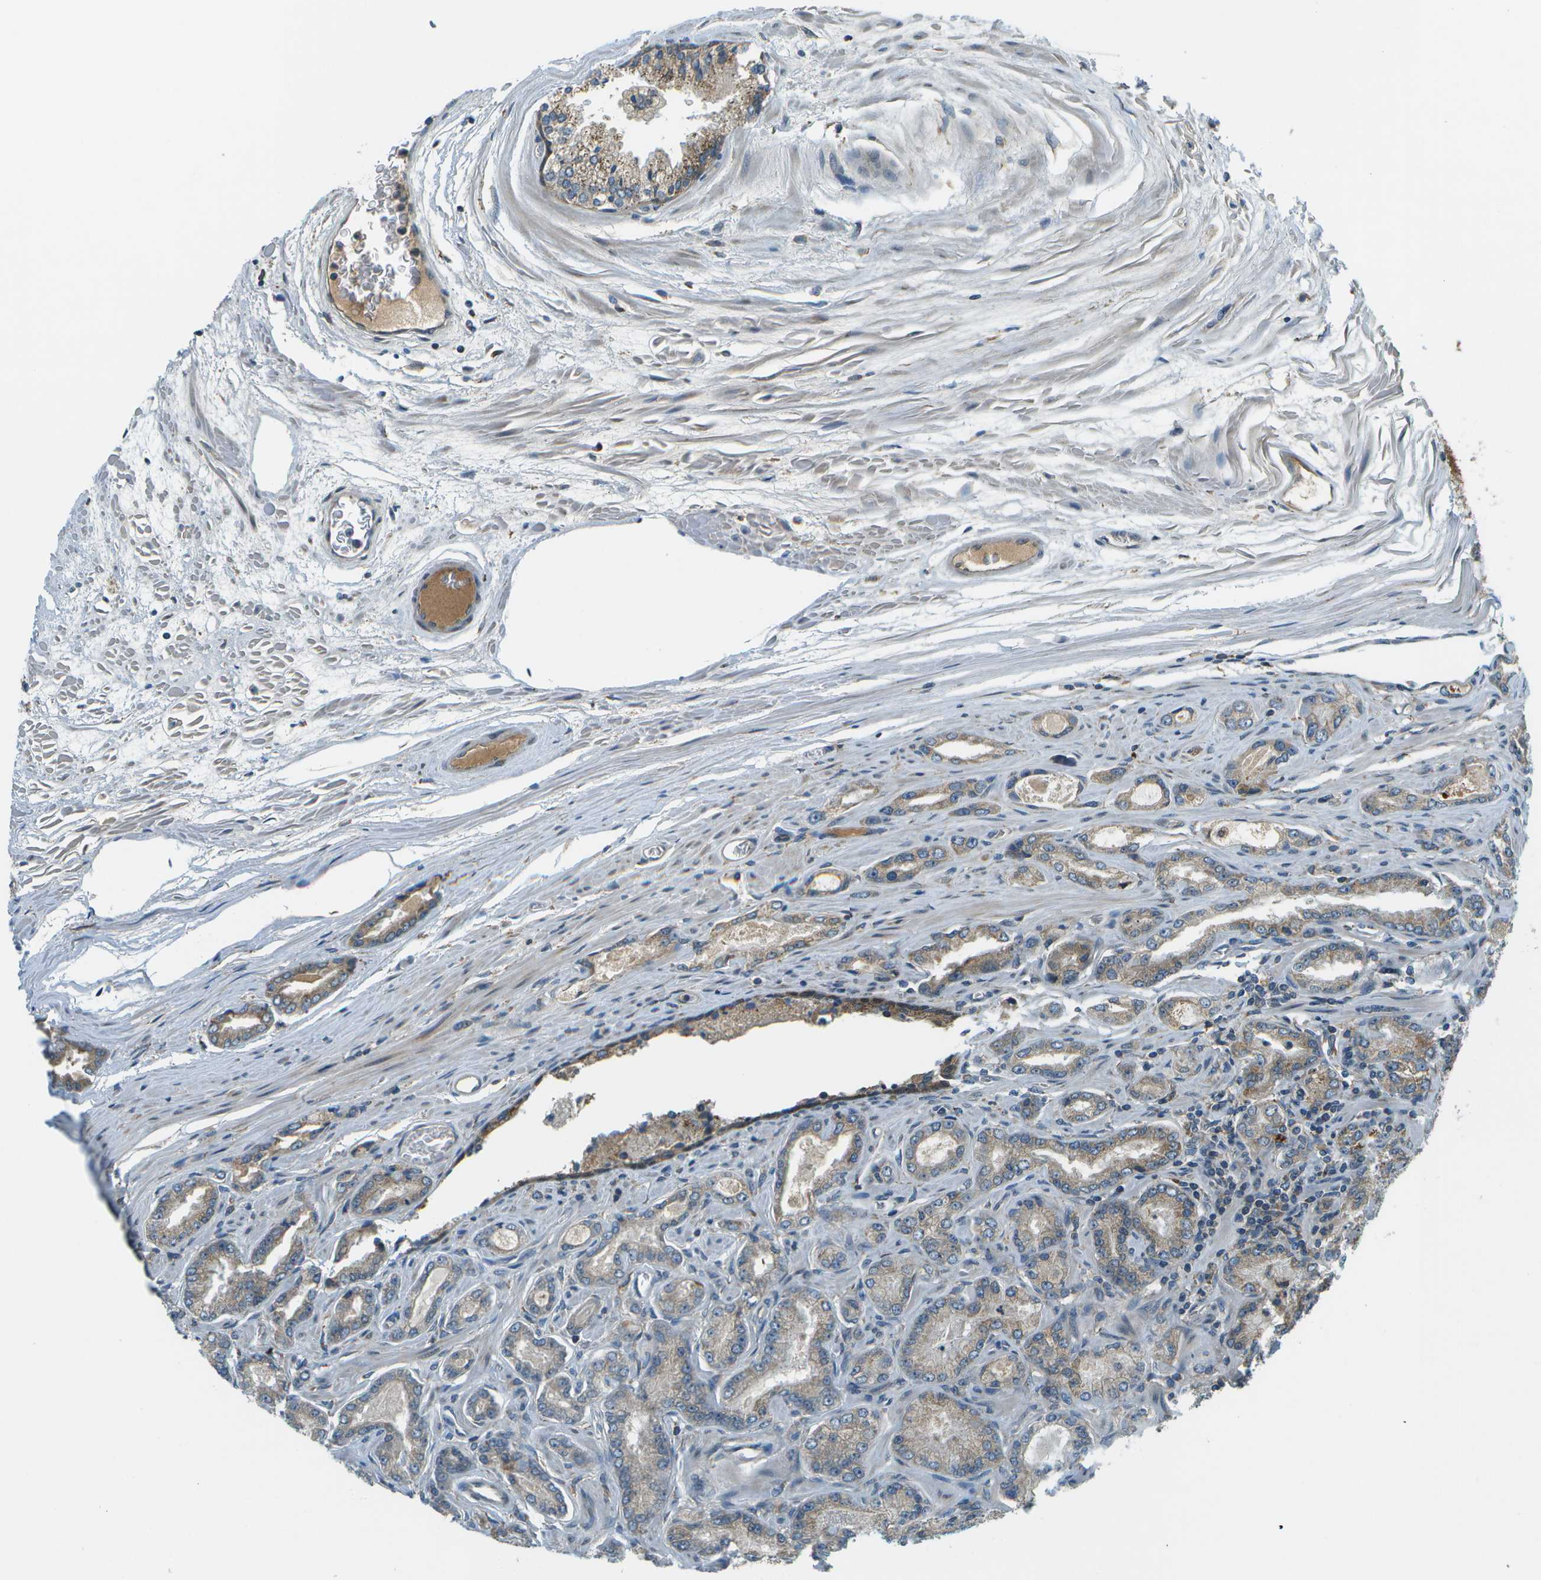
{"staining": {"intensity": "moderate", "quantity": ">75%", "location": "cytoplasmic/membranous"}, "tissue": "prostate cancer", "cell_type": "Tumor cells", "image_type": "cancer", "snomed": [{"axis": "morphology", "description": "Adenocarcinoma, High grade"}, {"axis": "topography", "description": "Prostate"}], "caption": "Immunohistochemical staining of prostate high-grade adenocarcinoma displays medium levels of moderate cytoplasmic/membranous protein expression in about >75% of tumor cells. (Stains: DAB (3,3'-diaminobenzidine) in brown, nuclei in blue, Microscopy: brightfield microscopy at high magnification).", "gene": "USP30", "patient": {"sex": "male", "age": 65}}